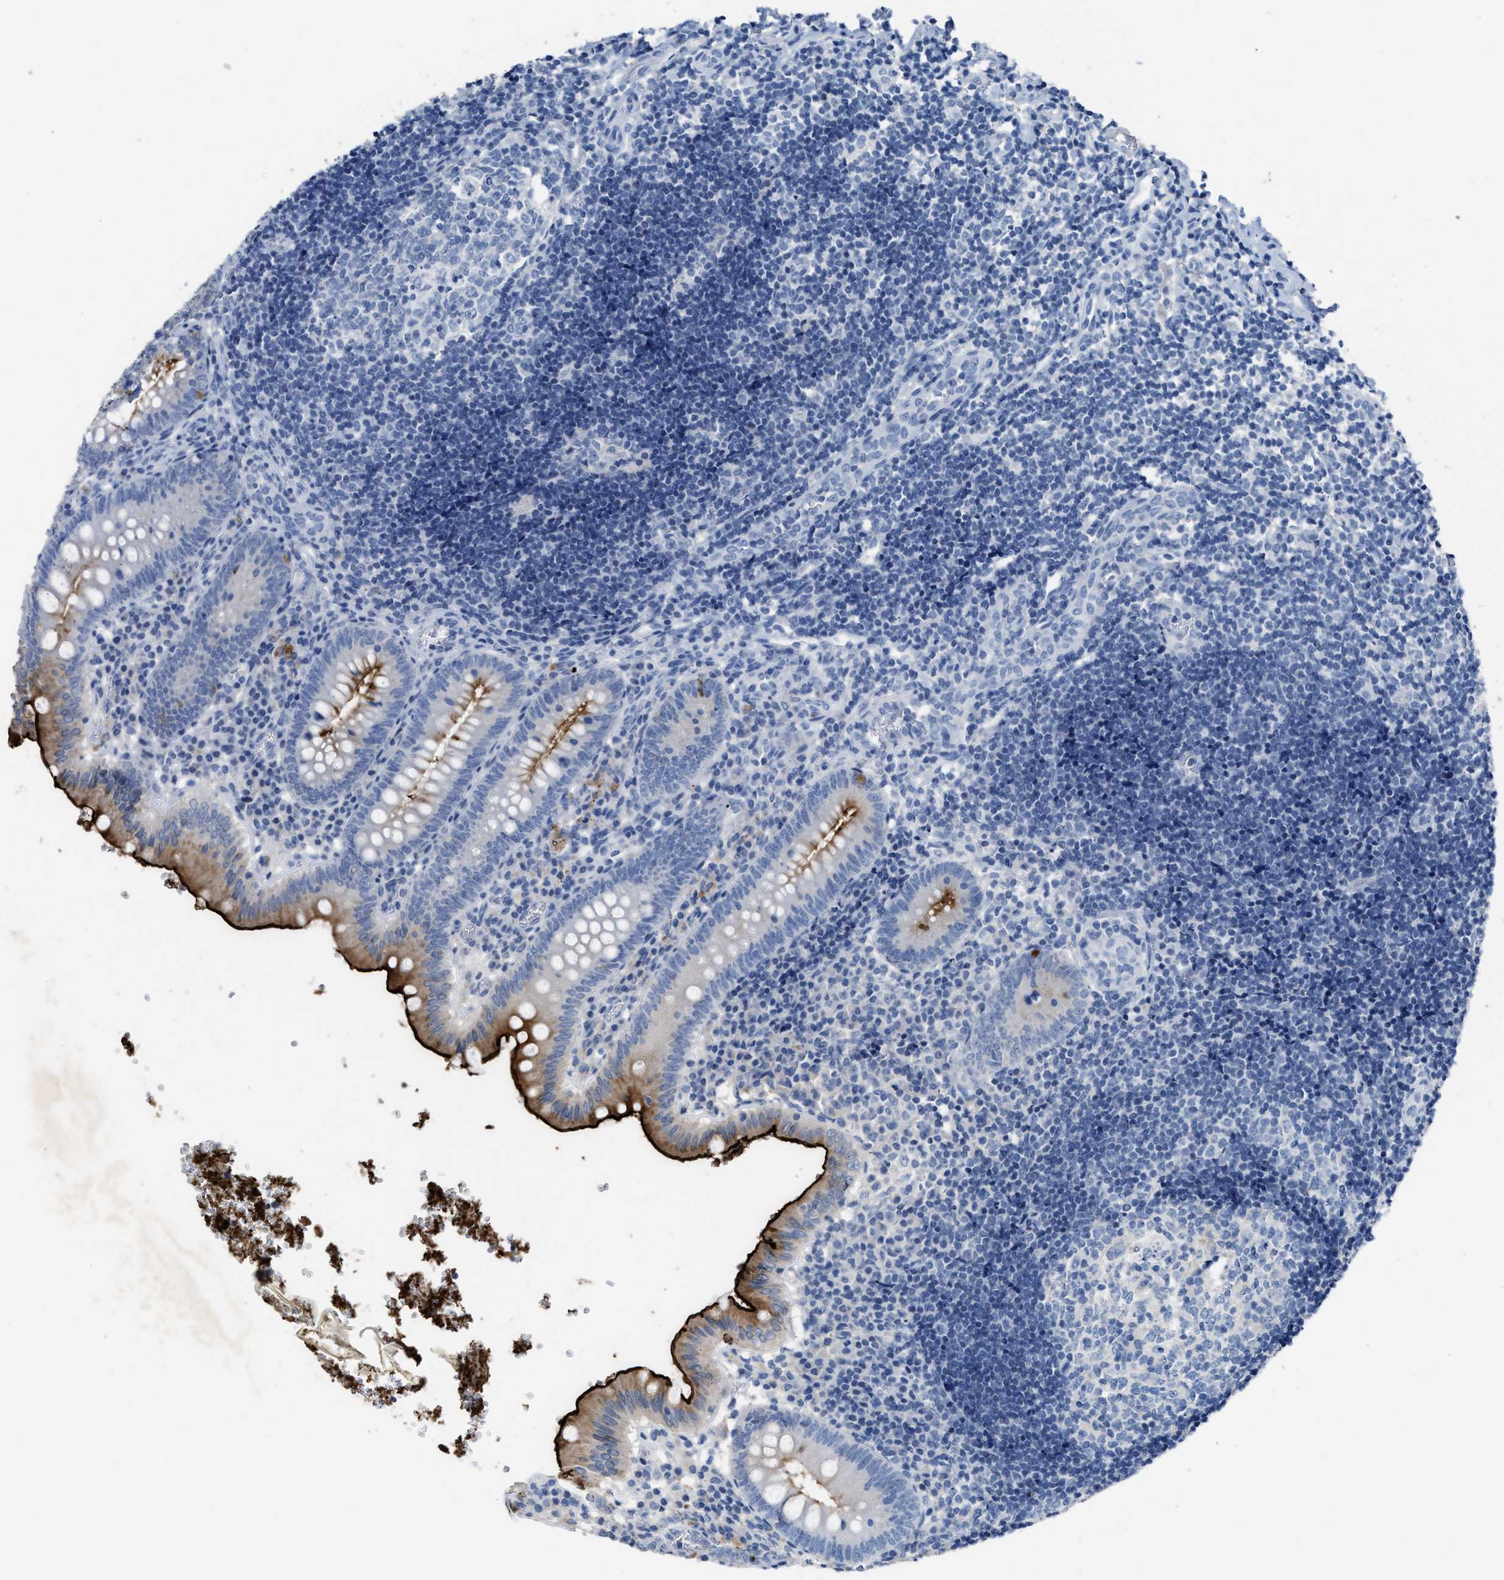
{"staining": {"intensity": "strong", "quantity": "25%-75%", "location": "cytoplasmic/membranous"}, "tissue": "appendix", "cell_type": "Glandular cells", "image_type": "normal", "snomed": [{"axis": "morphology", "description": "Normal tissue, NOS"}, {"axis": "topography", "description": "Appendix"}], "caption": "Appendix stained for a protein (brown) shows strong cytoplasmic/membranous positive positivity in approximately 25%-75% of glandular cells.", "gene": "CEACAM5", "patient": {"sex": "male", "age": 8}}